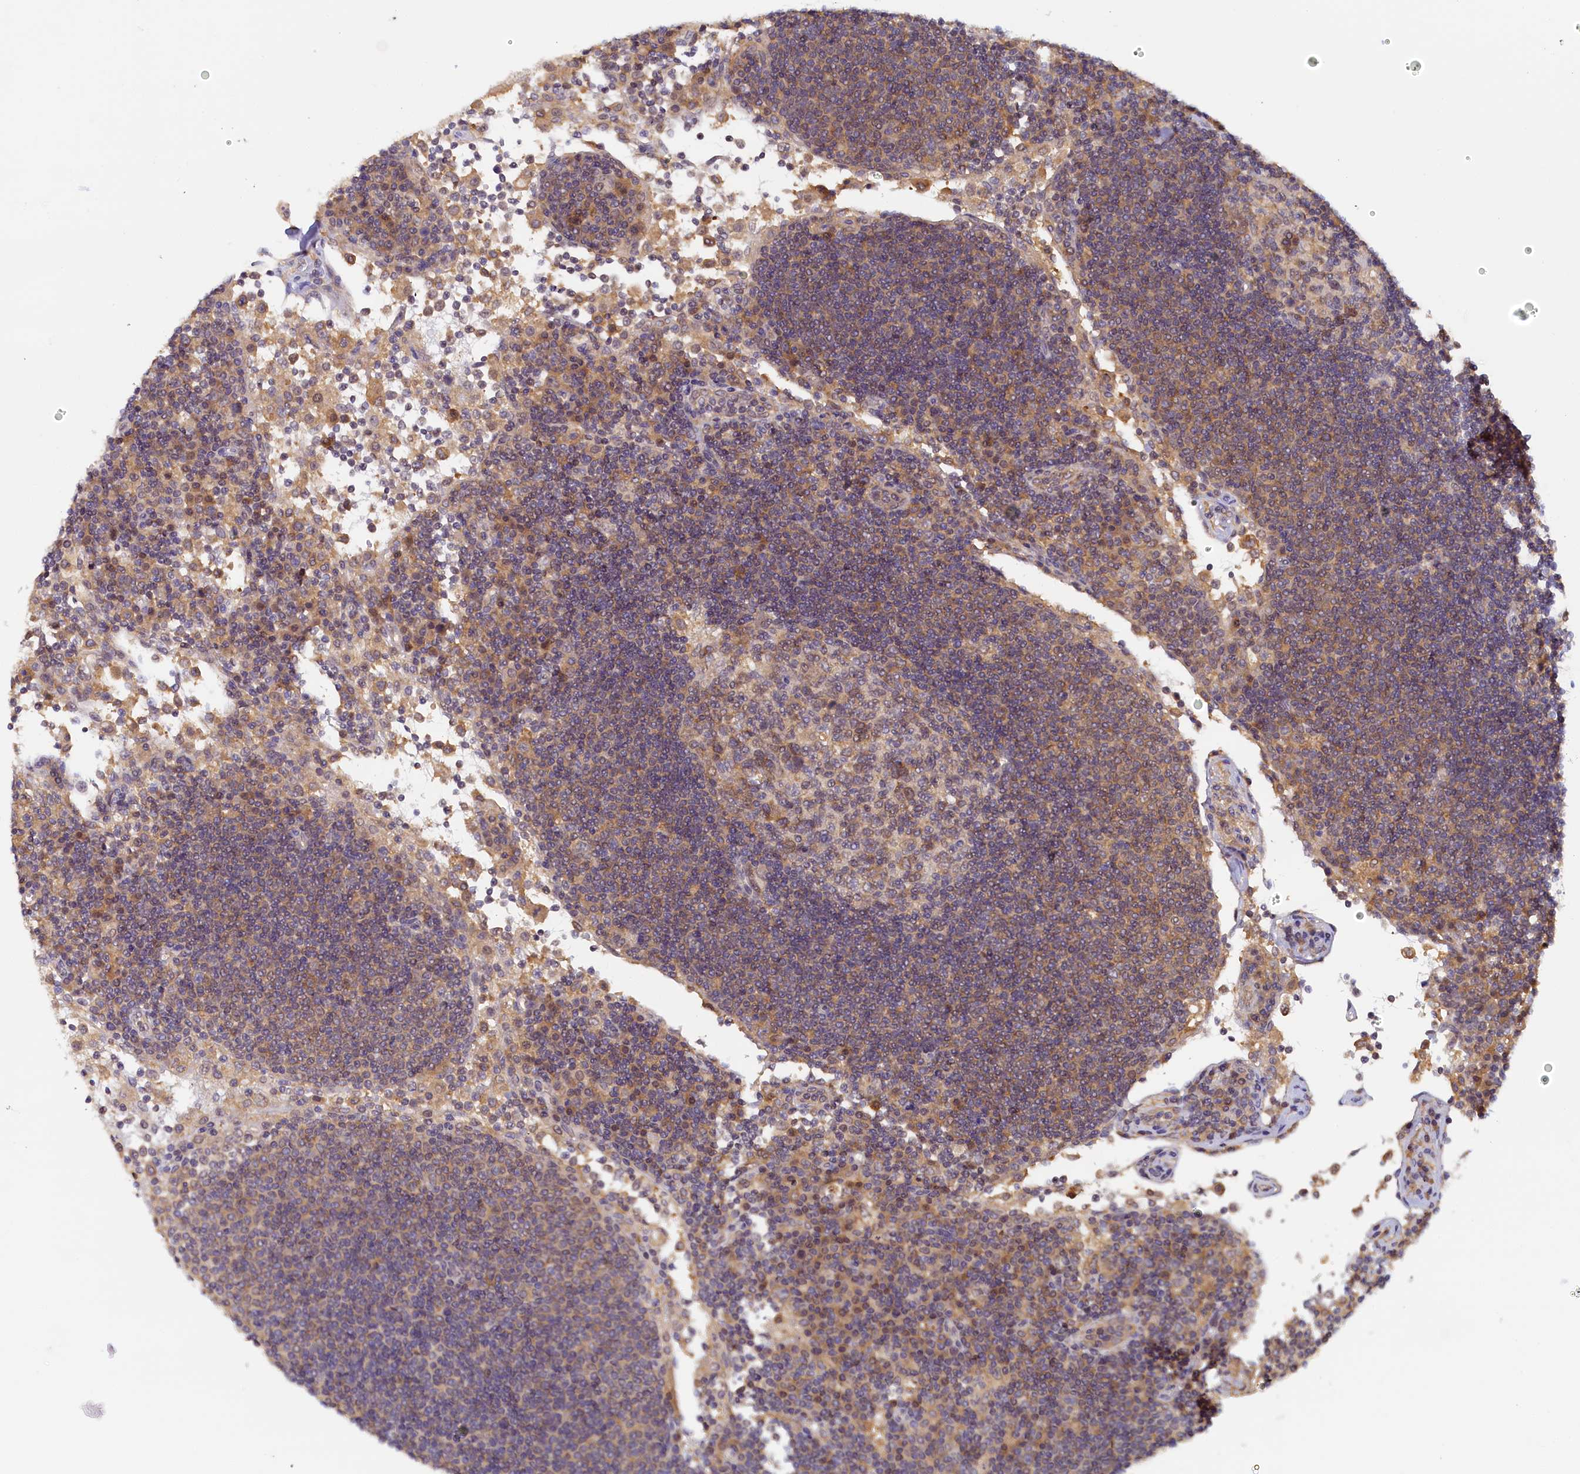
{"staining": {"intensity": "moderate", "quantity": "25%-75%", "location": "cytoplasmic/membranous,nuclear"}, "tissue": "lymph node", "cell_type": "Germinal center cells", "image_type": "normal", "snomed": [{"axis": "morphology", "description": "Normal tissue, NOS"}, {"axis": "topography", "description": "Lymph node"}], "caption": "Lymph node stained with IHC demonstrates moderate cytoplasmic/membranous,nuclear staining in about 25%-75% of germinal center cells. The staining is performed using DAB brown chromogen to label protein expression. The nuclei are counter-stained blue using hematoxylin.", "gene": "PAAF1", "patient": {"sex": "female", "age": 53}}